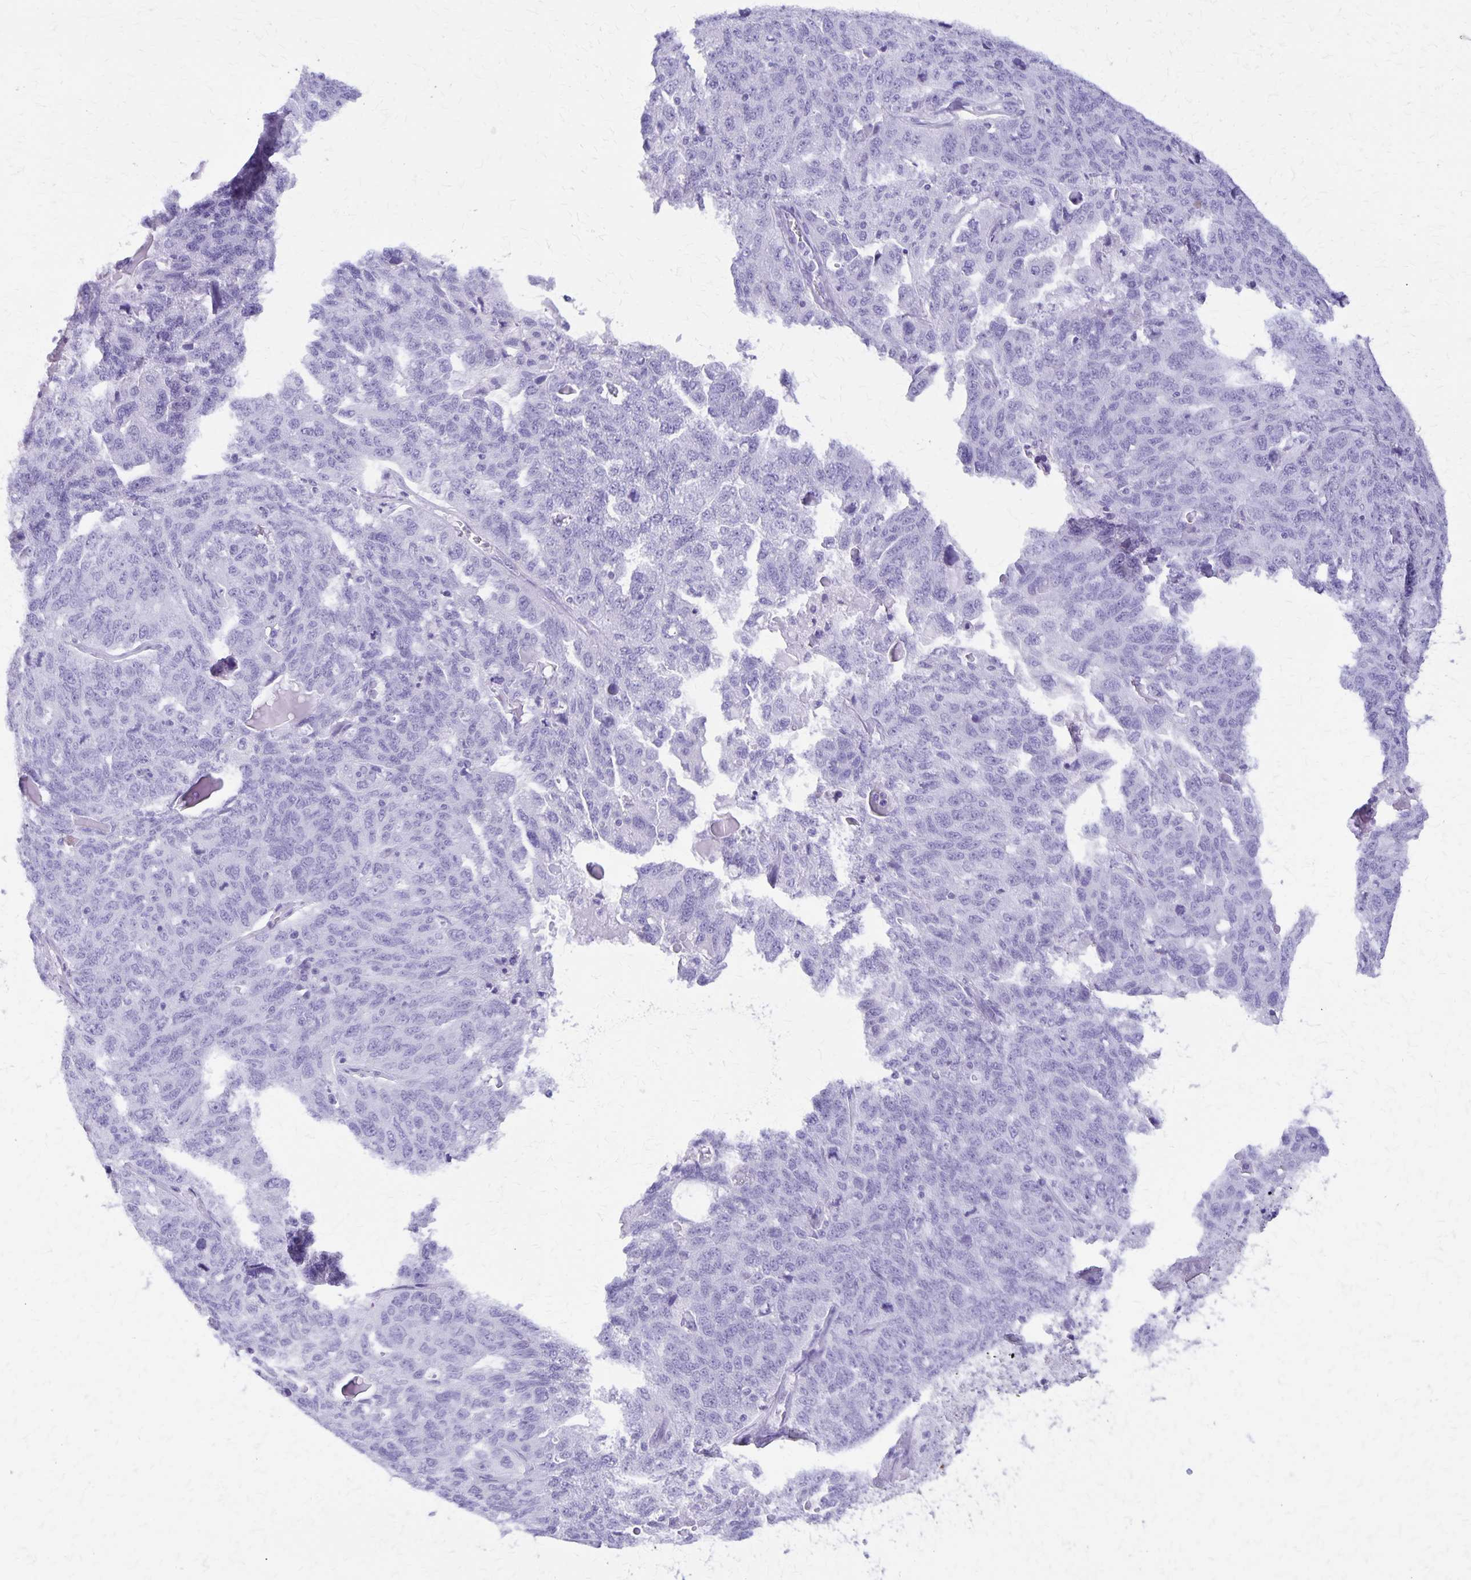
{"staining": {"intensity": "negative", "quantity": "none", "location": "none"}, "tissue": "ovarian cancer", "cell_type": "Tumor cells", "image_type": "cancer", "snomed": [{"axis": "morphology", "description": "Cystadenocarcinoma, serous, NOS"}, {"axis": "topography", "description": "Ovary"}], "caption": "A high-resolution histopathology image shows immunohistochemistry (IHC) staining of ovarian cancer, which displays no significant expression in tumor cells.", "gene": "DEFA5", "patient": {"sex": "female", "age": 71}}